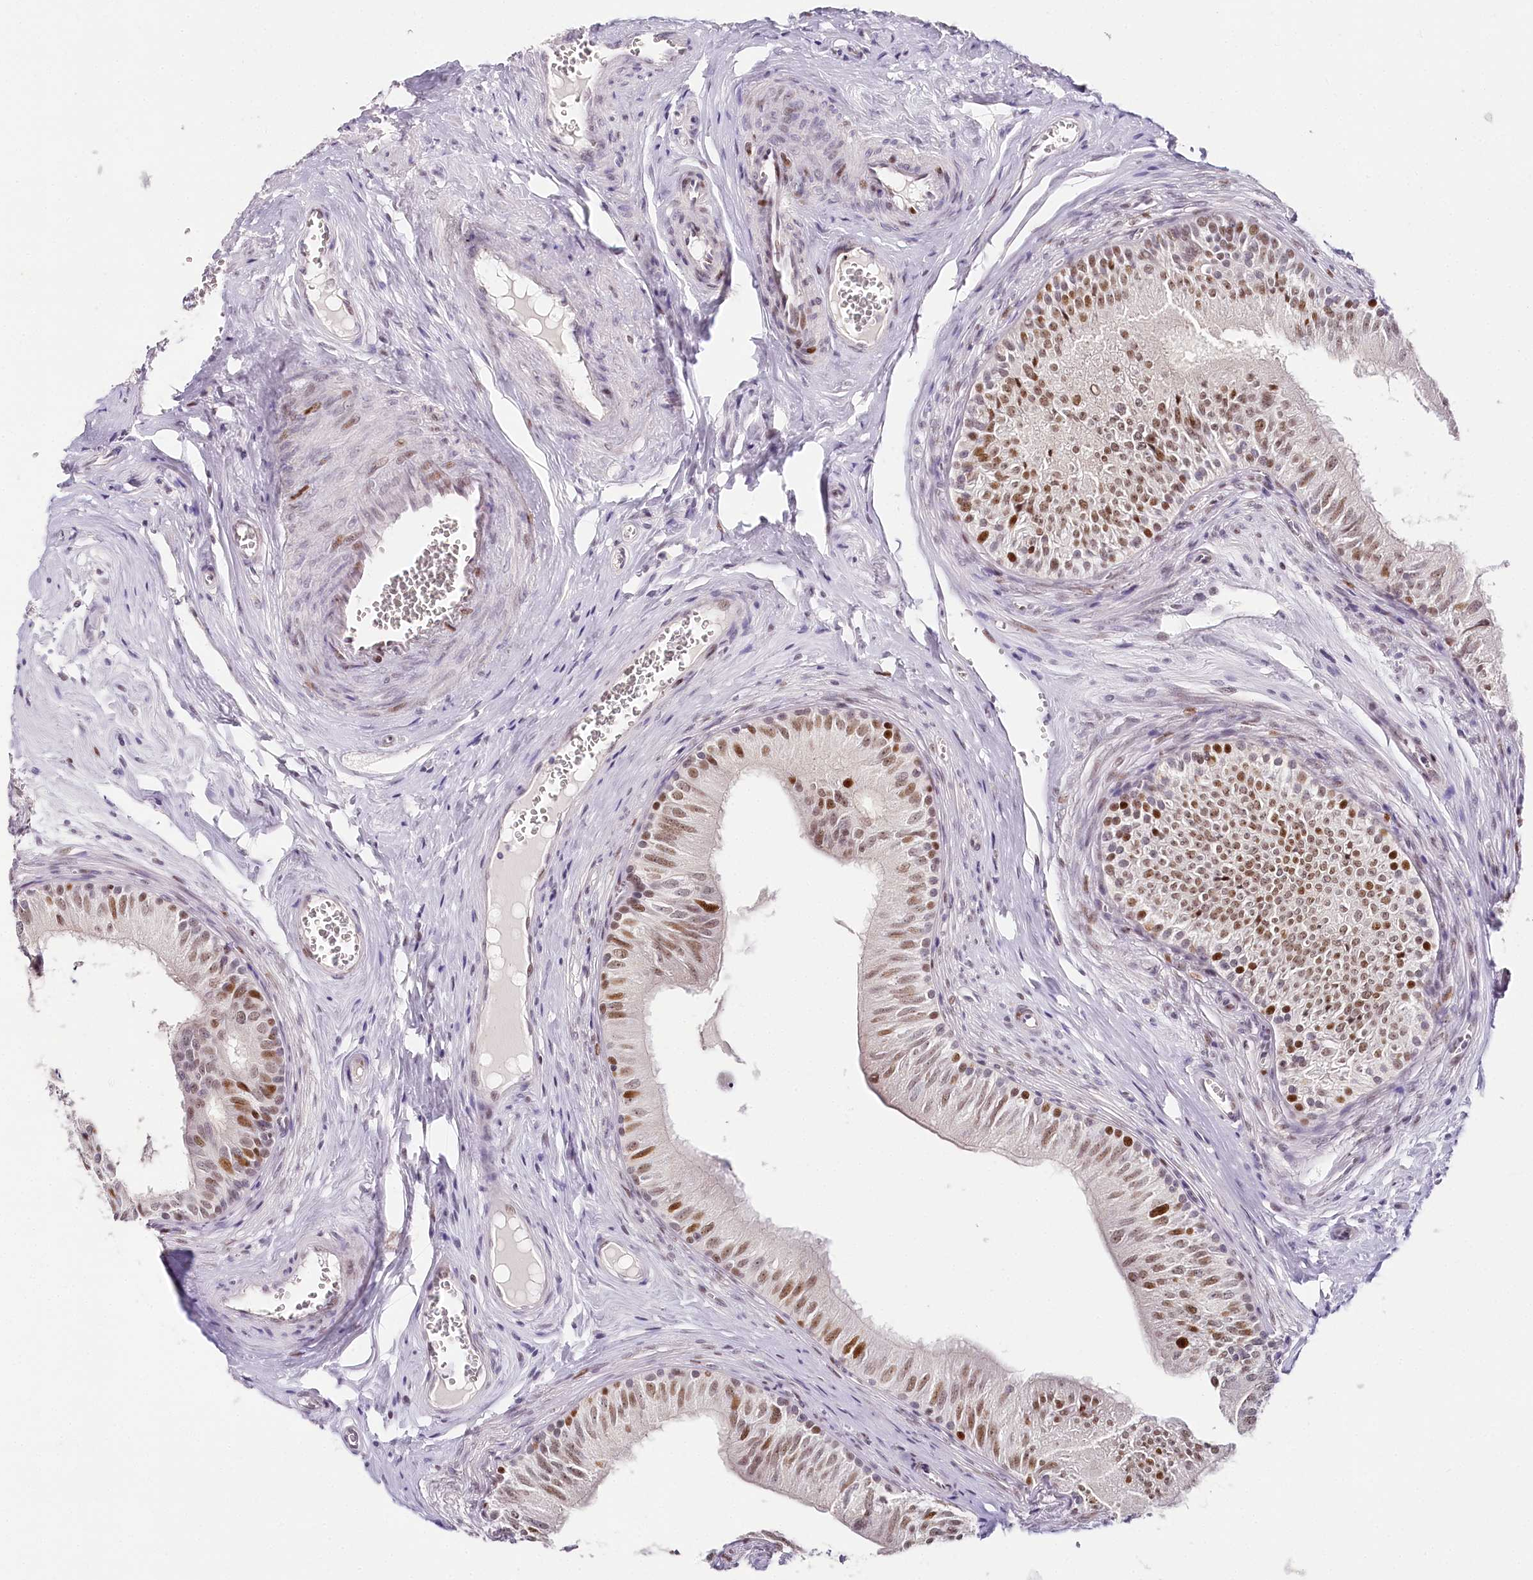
{"staining": {"intensity": "moderate", "quantity": ">75%", "location": "nuclear"}, "tissue": "epididymis", "cell_type": "Glandular cells", "image_type": "normal", "snomed": [{"axis": "morphology", "description": "Normal tissue, NOS"}, {"axis": "topography", "description": "Epididymis"}], "caption": "Protein expression analysis of normal epididymis shows moderate nuclear staining in approximately >75% of glandular cells.", "gene": "TP53", "patient": {"sex": "male", "age": 46}}